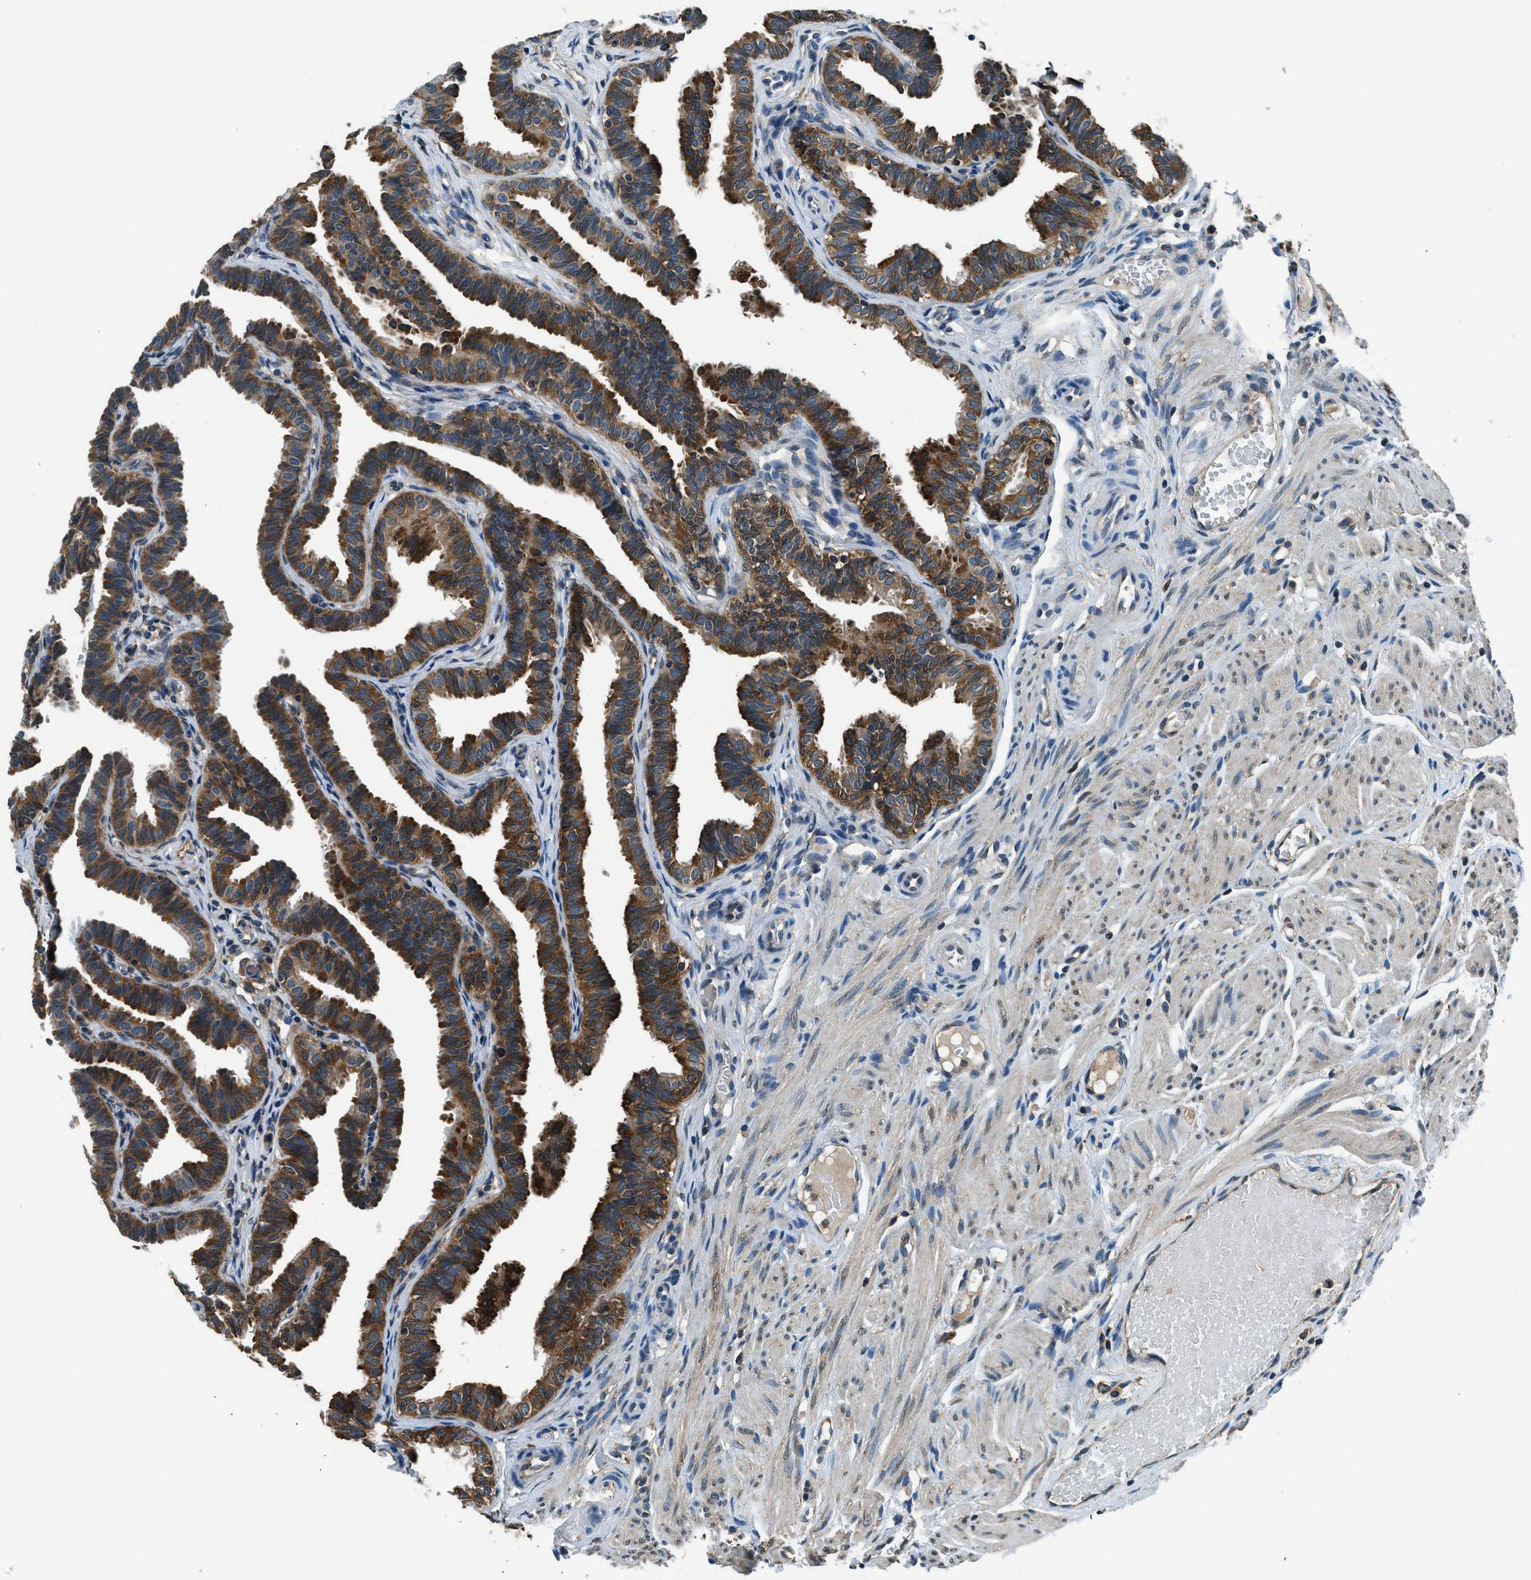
{"staining": {"intensity": "strong", "quantity": ">75%", "location": "cytoplasmic/membranous"}, "tissue": "fallopian tube", "cell_type": "Glandular cells", "image_type": "normal", "snomed": [{"axis": "morphology", "description": "Normal tissue, NOS"}, {"axis": "topography", "description": "Fallopian tube"}, {"axis": "topography", "description": "Ovary"}], "caption": "Immunohistochemistry histopathology image of normal fallopian tube stained for a protein (brown), which displays high levels of strong cytoplasmic/membranous staining in approximately >75% of glandular cells.", "gene": "ARFGAP2", "patient": {"sex": "female", "age": 23}}